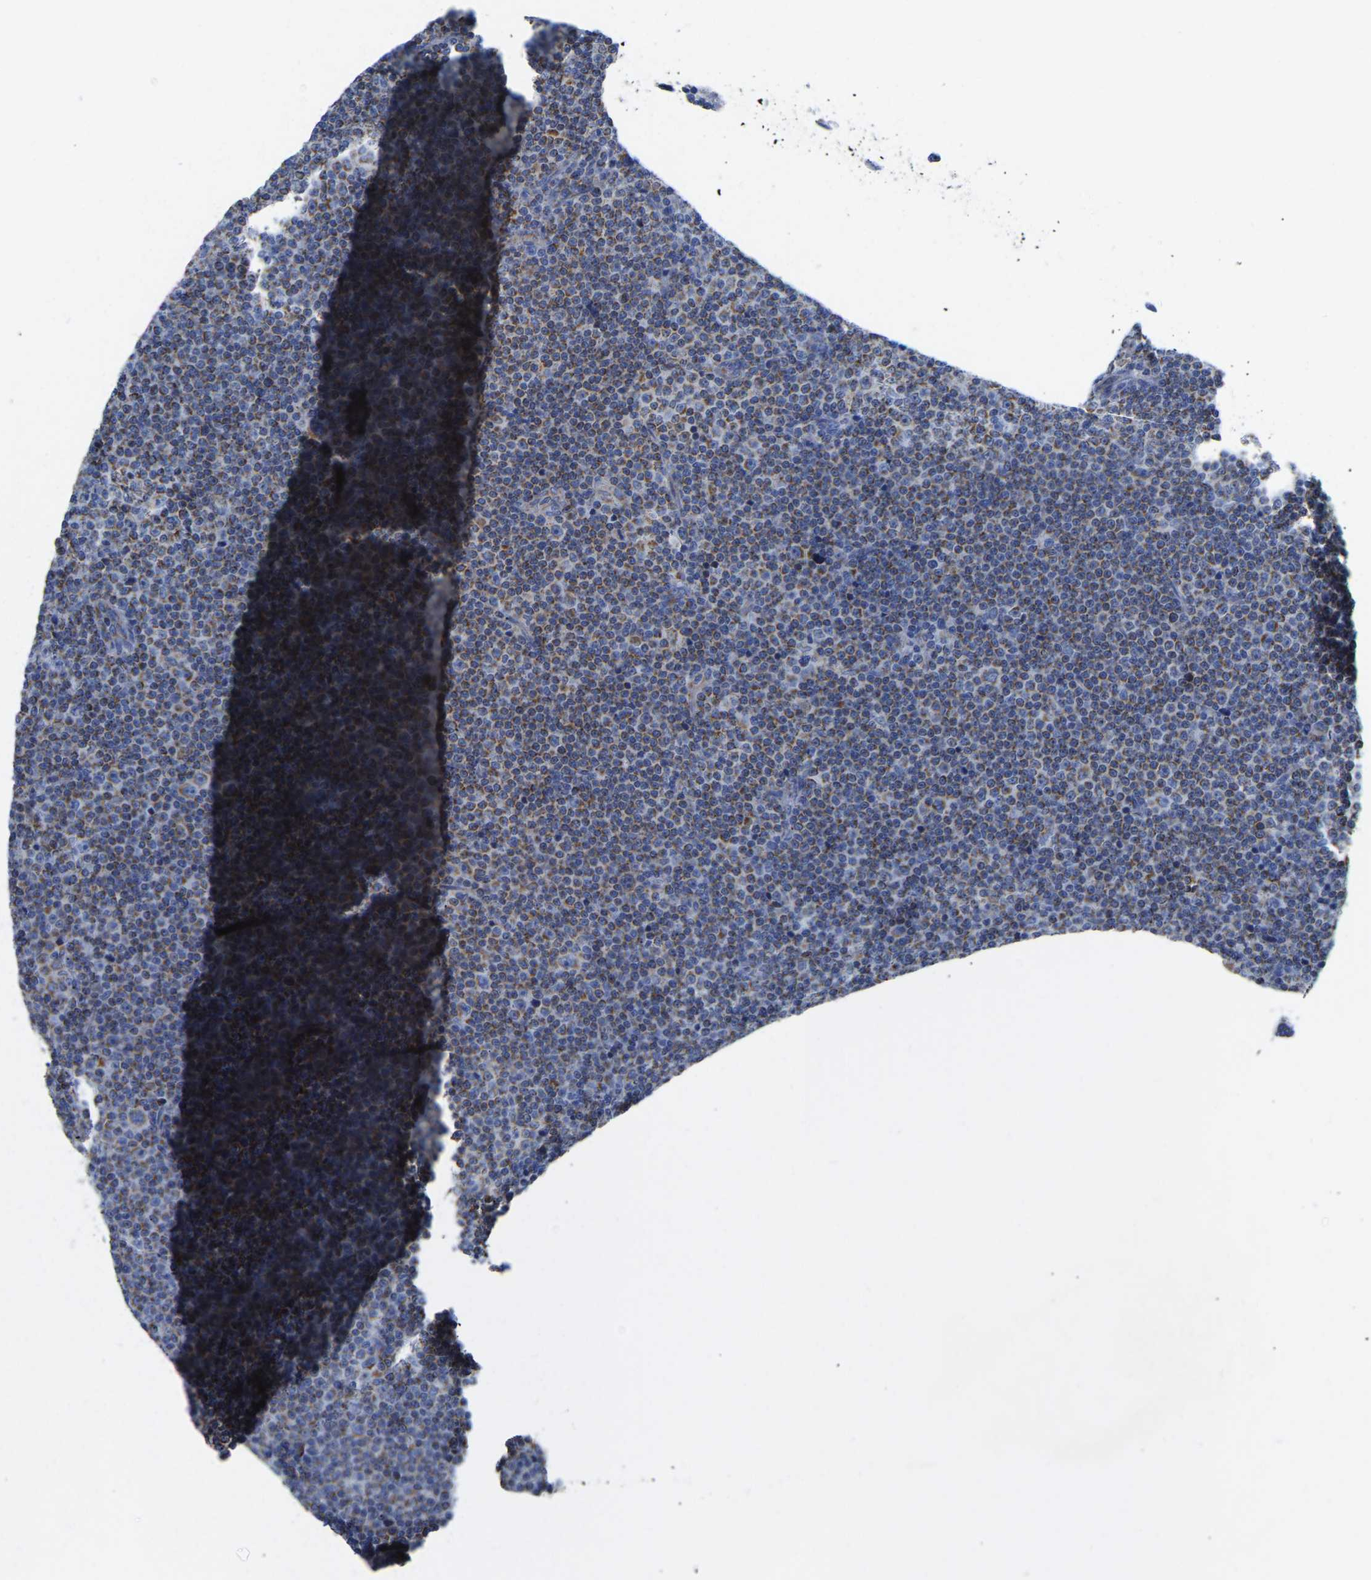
{"staining": {"intensity": "weak", "quantity": "25%-75%", "location": "cytoplasmic/membranous"}, "tissue": "lymphoma", "cell_type": "Tumor cells", "image_type": "cancer", "snomed": [{"axis": "morphology", "description": "Malignant lymphoma, non-Hodgkin's type, Low grade"}, {"axis": "topography", "description": "Lymph node"}], "caption": "The immunohistochemical stain highlights weak cytoplasmic/membranous expression in tumor cells of lymphoma tissue. (brown staining indicates protein expression, while blue staining denotes nuclei).", "gene": "ETFA", "patient": {"sex": "female", "age": 67}}